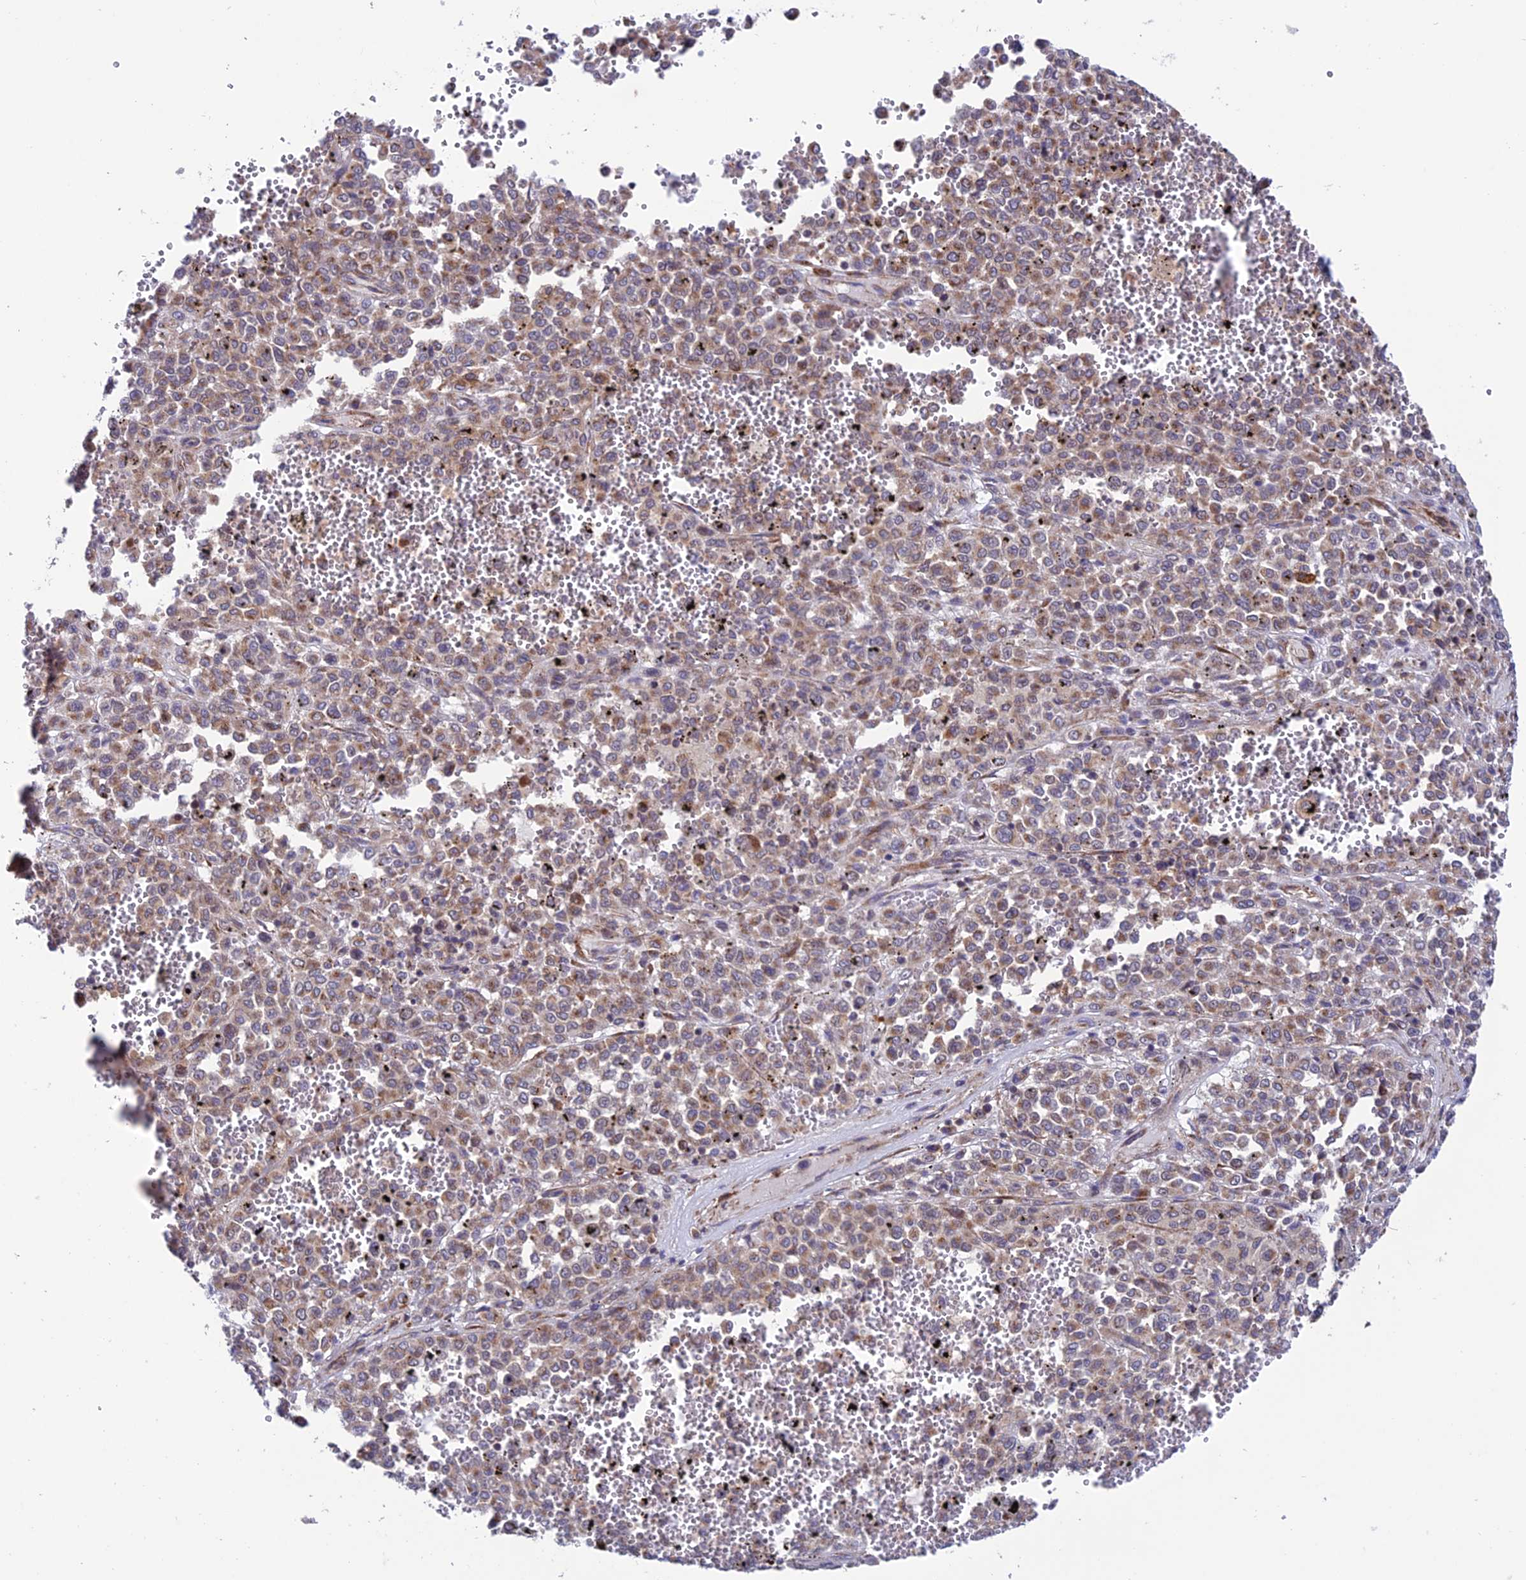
{"staining": {"intensity": "weak", "quantity": "25%-75%", "location": "cytoplasmic/membranous"}, "tissue": "melanoma", "cell_type": "Tumor cells", "image_type": "cancer", "snomed": [{"axis": "morphology", "description": "Malignant melanoma, Metastatic site"}, {"axis": "topography", "description": "Pancreas"}], "caption": "About 25%-75% of tumor cells in human melanoma reveal weak cytoplasmic/membranous protein positivity as visualized by brown immunohistochemical staining.", "gene": "TNIP3", "patient": {"sex": "female", "age": 30}}